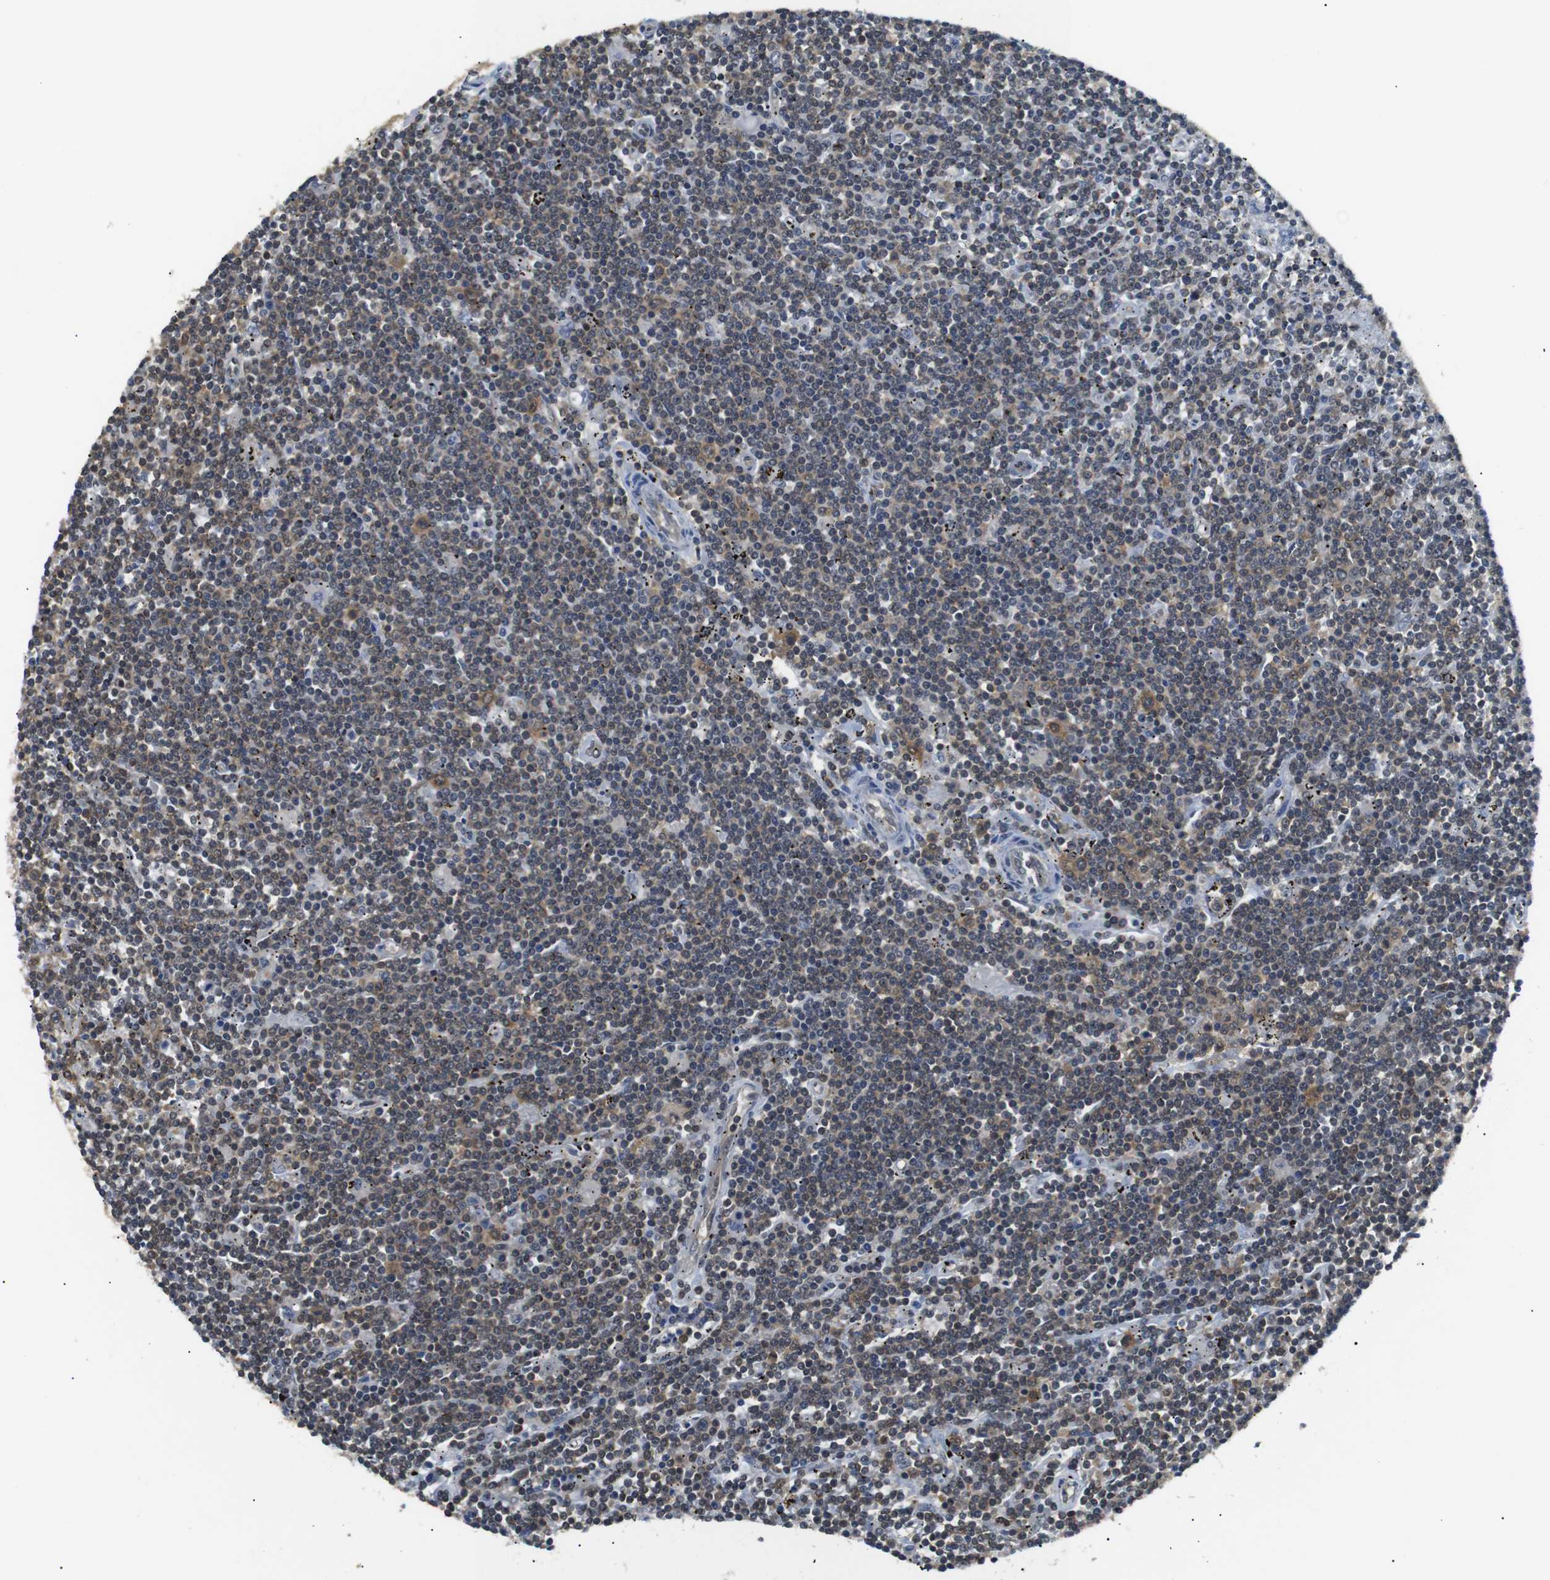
{"staining": {"intensity": "weak", "quantity": "25%-75%", "location": "cytoplasmic/membranous,nuclear"}, "tissue": "lymphoma", "cell_type": "Tumor cells", "image_type": "cancer", "snomed": [{"axis": "morphology", "description": "Malignant lymphoma, non-Hodgkin's type, Low grade"}, {"axis": "topography", "description": "Spleen"}], "caption": "A brown stain labels weak cytoplasmic/membranous and nuclear expression of a protein in human low-grade malignant lymphoma, non-Hodgkin's type tumor cells. (Brightfield microscopy of DAB IHC at high magnification).", "gene": "UBXN1", "patient": {"sex": "male", "age": 76}}